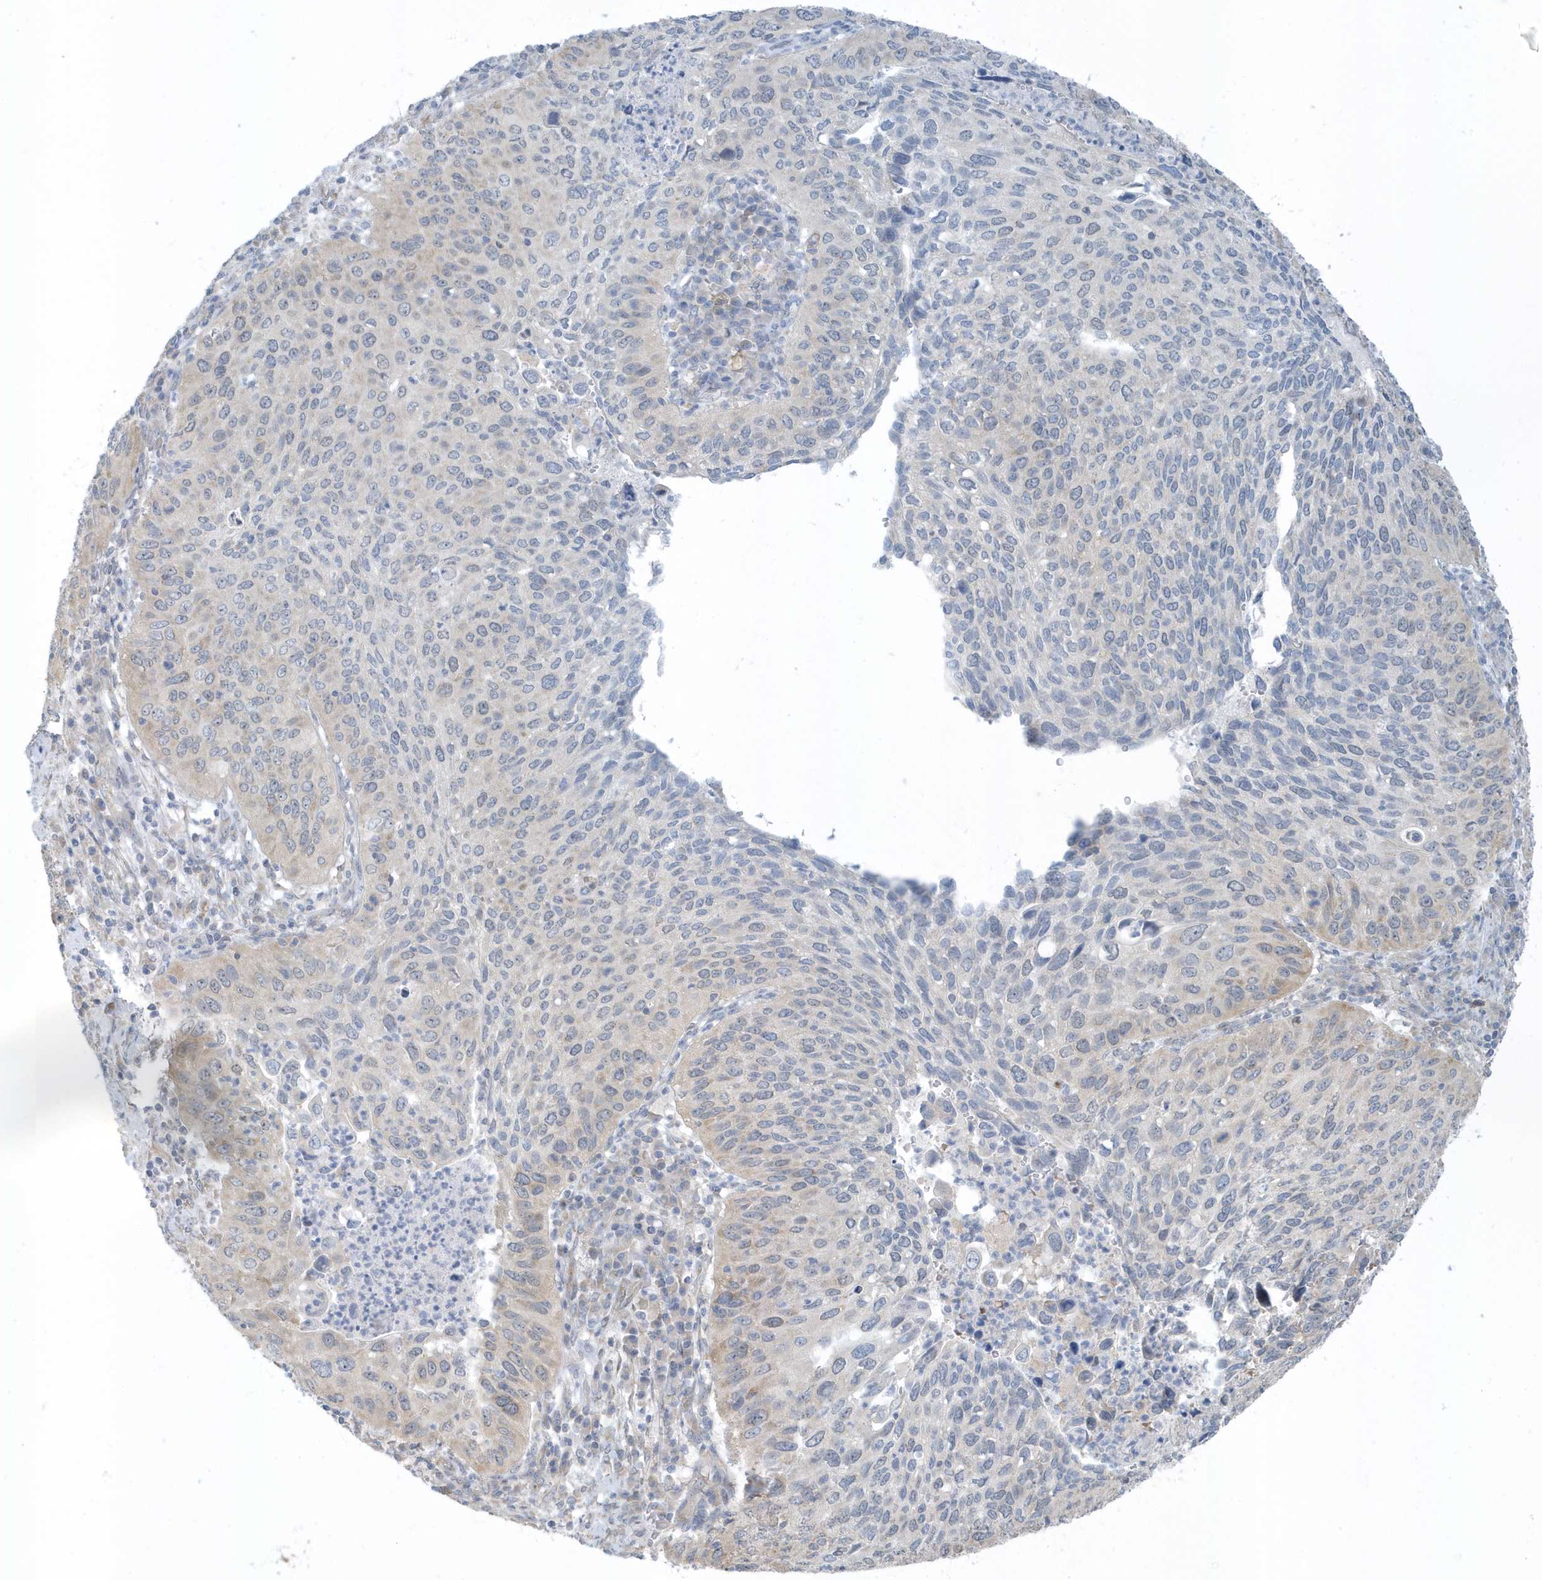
{"staining": {"intensity": "weak", "quantity": "<25%", "location": "cytoplasmic/membranous"}, "tissue": "cervical cancer", "cell_type": "Tumor cells", "image_type": "cancer", "snomed": [{"axis": "morphology", "description": "Squamous cell carcinoma, NOS"}, {"axis": "topography", "description": "Cervix"}], "caption": "The immunohistochemistry image has no significant expression in tumor cells of squamous cell carcinoma (cervical) tissue.", "gene": "SCN3A", "patient": {"sex": "female", "age": 38}}